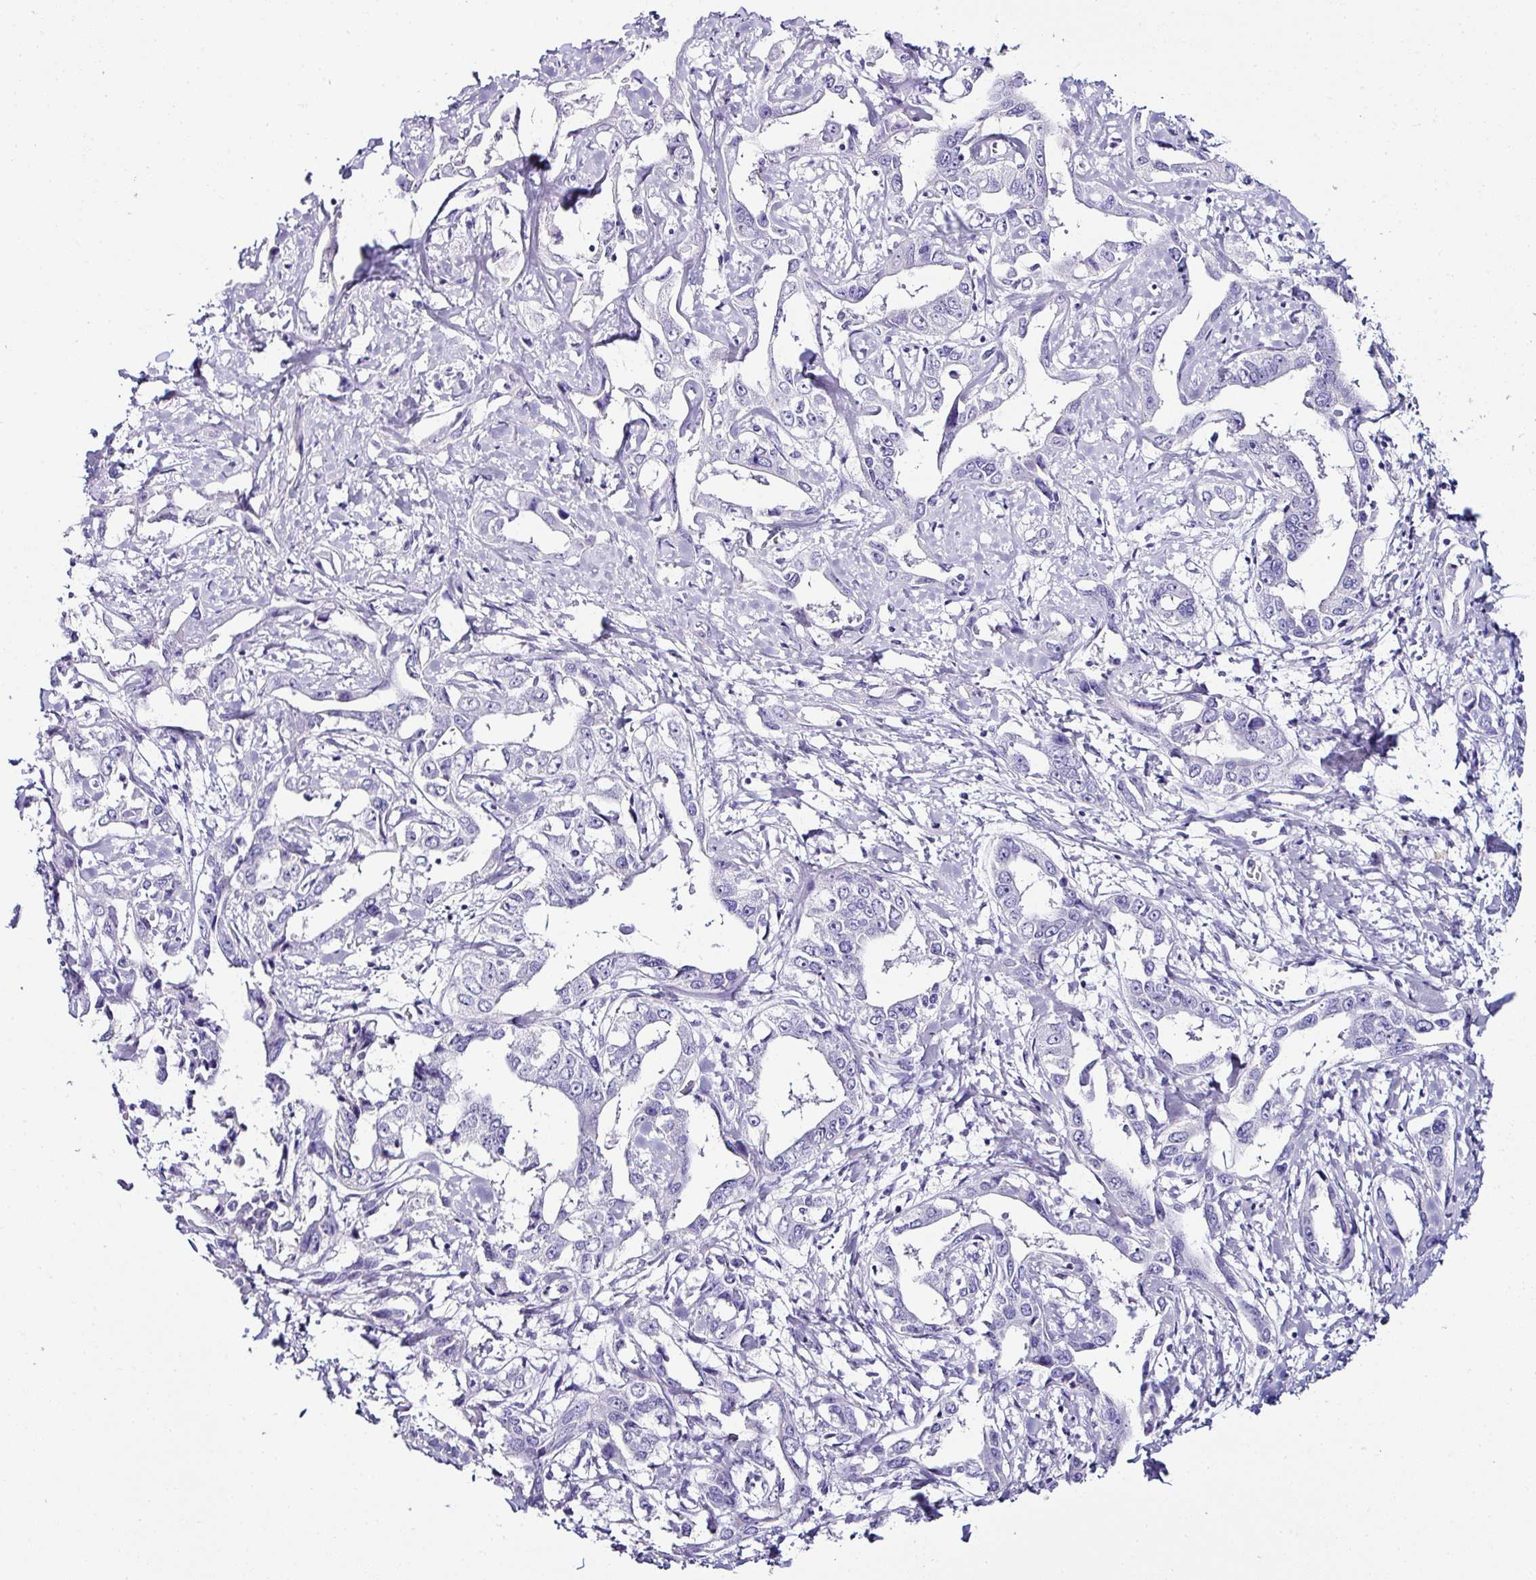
{"staining": {"intensity": "negative", "quantity": "none", "location": "none"}, "tissue": "liver cancer", "cell_type": "Tumor cells", "image_type": "cancer", "snomed": [{"axis": "morphology", "description": "Cholangiocarcinoma"}, {"axis": "topography", "description": "Liver"}], "caption": "Immunohistochemistry photomicrograph of neoplastic tissue: liver cancer stained with DAB demonstrates no significant protein expression in tumor cells.", "gene": "NAPSA", "patient": {"sex": "male", "age": 59}}